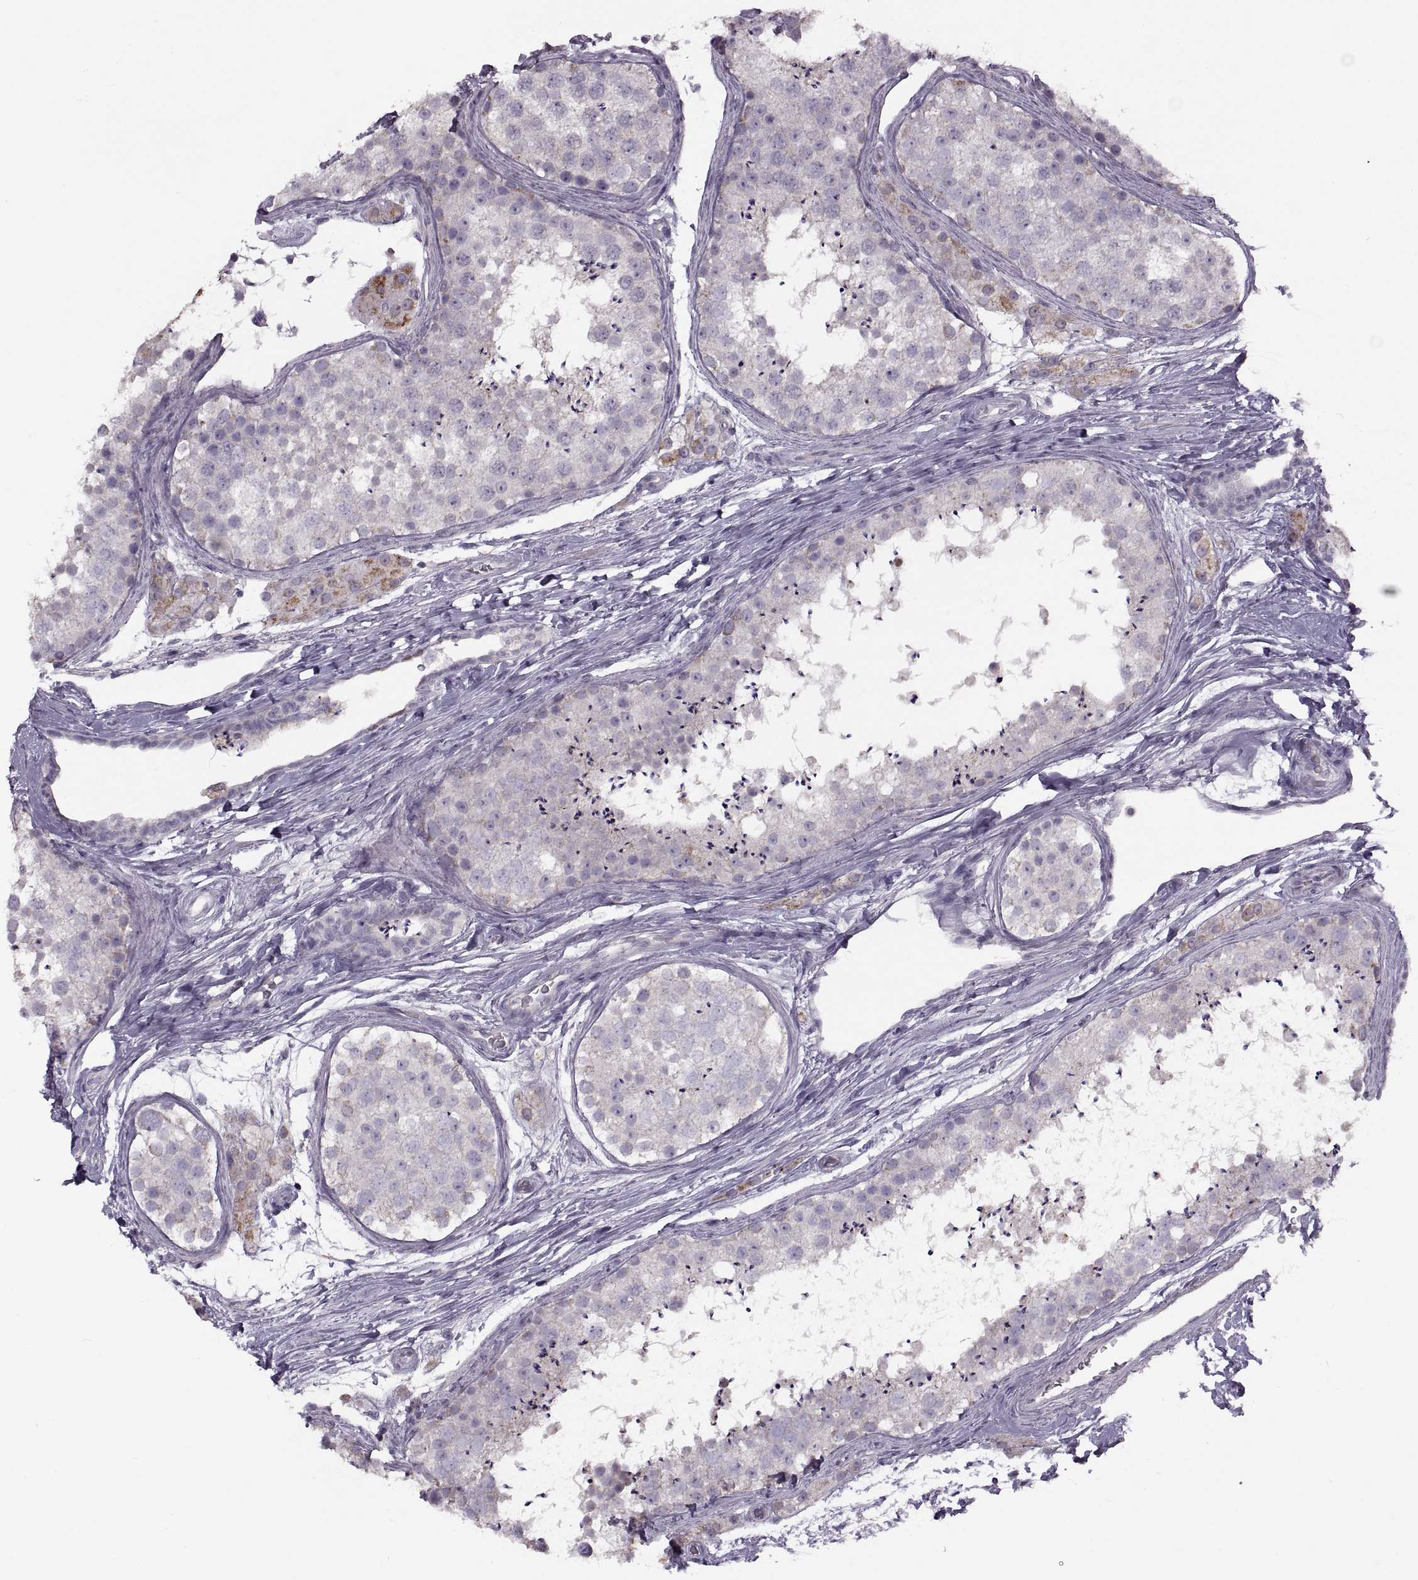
{"staining": {"intensity": "weak", "quantity": "<25%", "location": "cytoplasmic/membranous"}, "tissue": "testis", "cell_type": "Cells in seminiferous ducts", "image_type": "normal", "snomed": [{"axis": "morphology", "description": "Normal tissue, NOS"}, {"axis": "topography", "description": "Testis"}], "caption": "Immunohistochemistry (IHC) histopathology image of normal testis stained for a protein (brown), which reveals no staining in cells in seminiferous ducts.", "gene": "PIERCE1", "patient": {"sex": "male", "age": 41}}